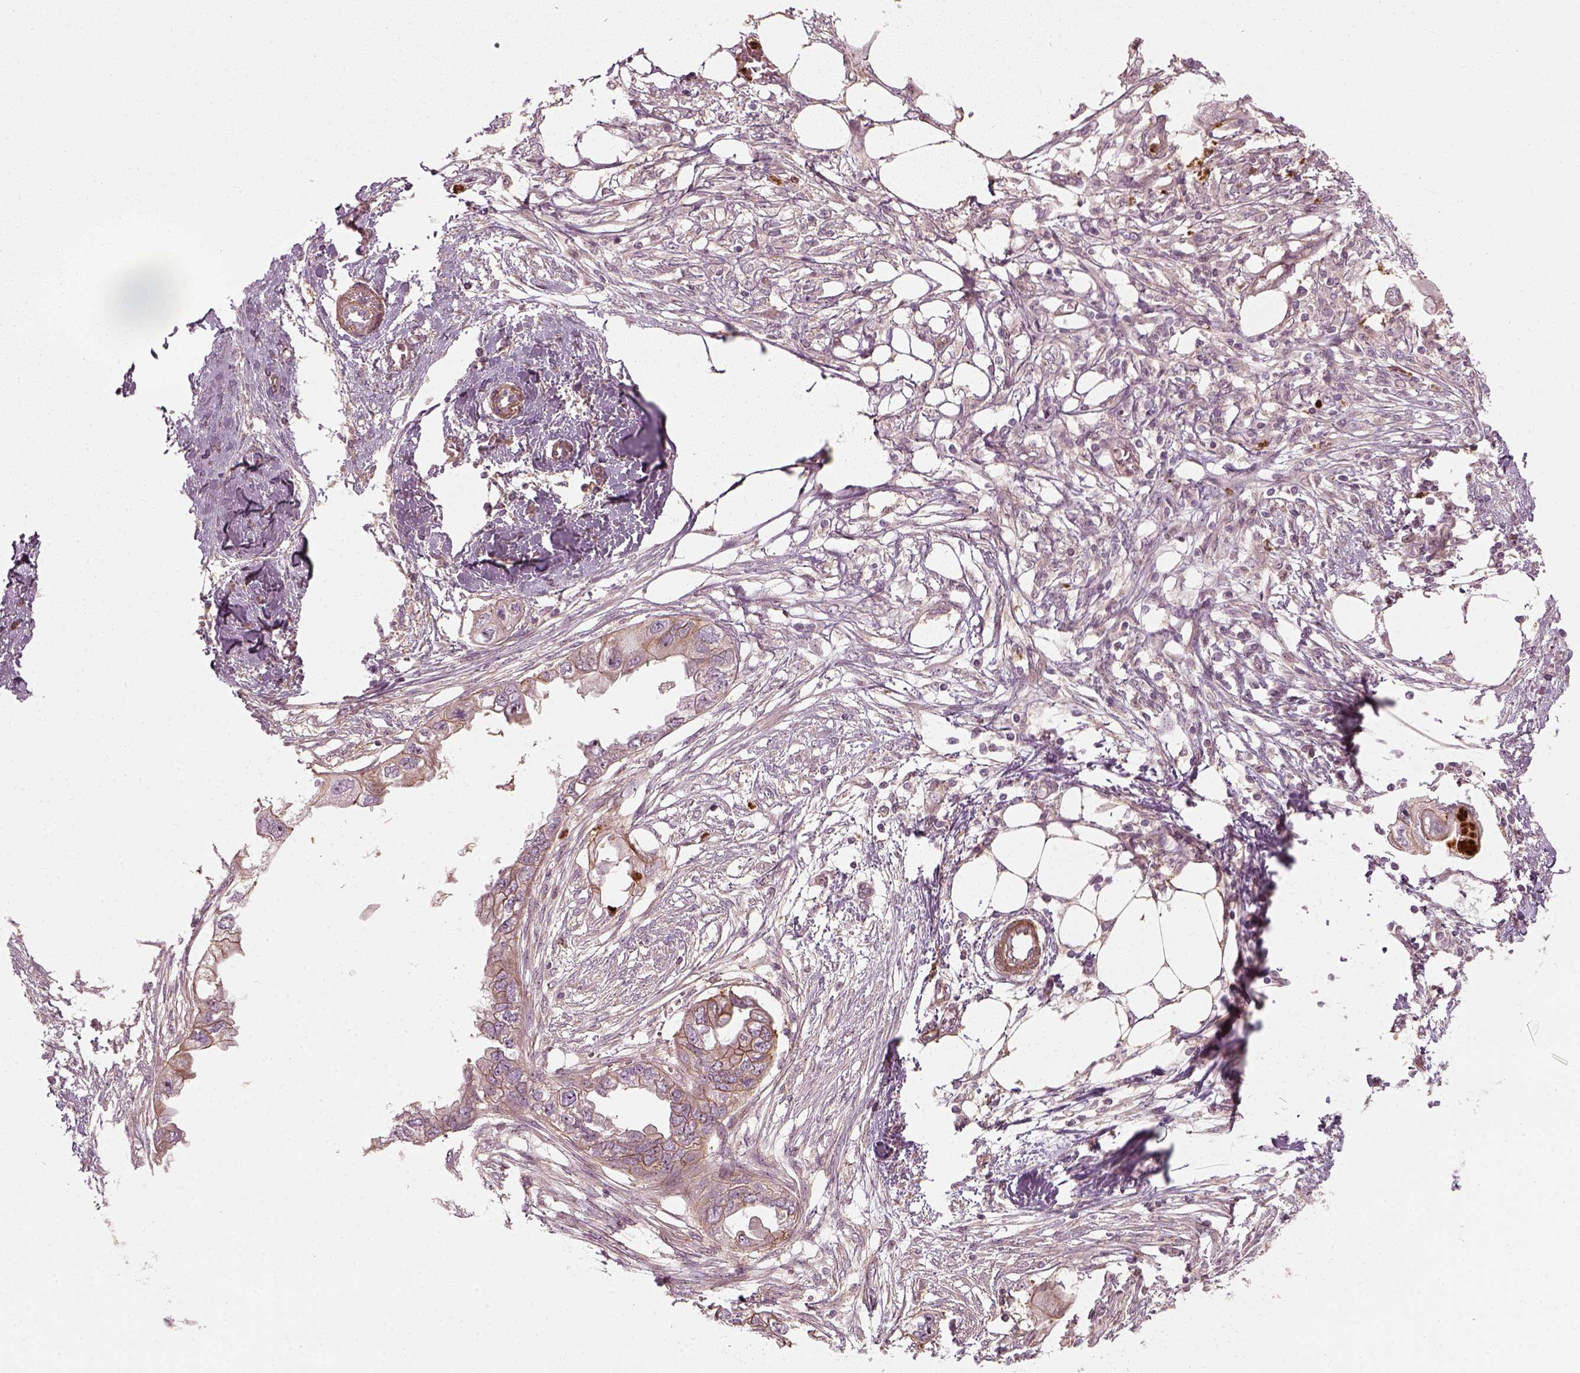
{"staining": {"intensity": "moderate", "quantity": ">75%", "location": "cytoplasmic/membranous"}, "tissue": "endometrial cancer", "cell_type": "Tumor cells", "image_type": "cancer", "snomed": [{"axis": "morphology", "description": "Adenocarcinoma, NOS"}, {"axis": "morphology", "description": "Adenocarcinoma, metastatic, NOS"}, {"axis": "topography", "description": "Adipose tissue"}, {"axis": "topography", "description": "Endometrium"}], "caption": "The immunohistochemical stain labels moderate cytoplasmic/membranous positivity in tumor cells of adenocarcinoma (endometrial) tissue. (Stains: DAB (3,3'-diaminobenzidine) in brown, nuclei in blue, Microscopy: brightfield microscopy at high magnification).", "gene": "NPTN", "patient": {"sex": "female", "age": 67}}